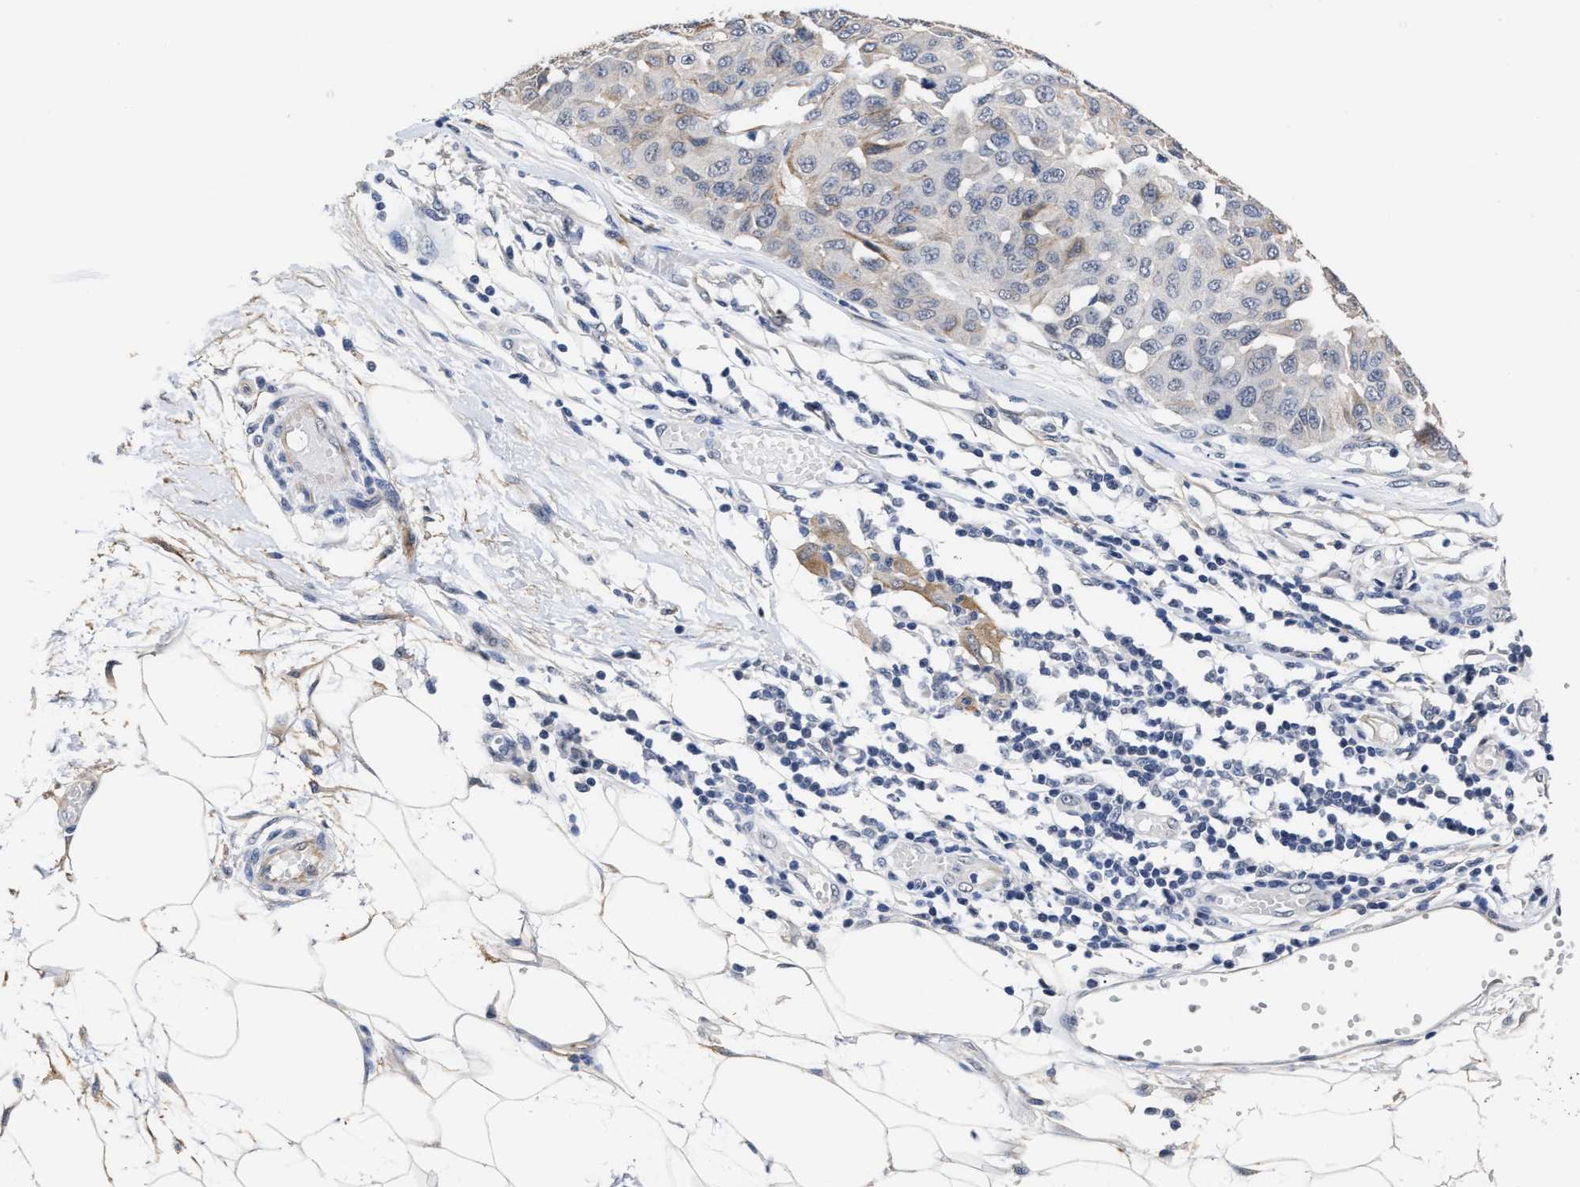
{"staining": {"intensity": "negative", "quantity": "none", "location": "none"}, "tissue": "melanoma", "cell_type": "Tumor cells", "image_type": "cancer", "snomed": [{"axis": "morphology", "description": "Normal tissue, NOS"}, {"axis": "morphology", "description": "Malignant melanoma, NOS"}, {"axis": "topography", "description": "Skin"}], "caption": "IHC of human melanoma exhibits no expression in tumor cells.", "gene": "AHNAK2", "patient": {"sex": "male", "age": 62}}